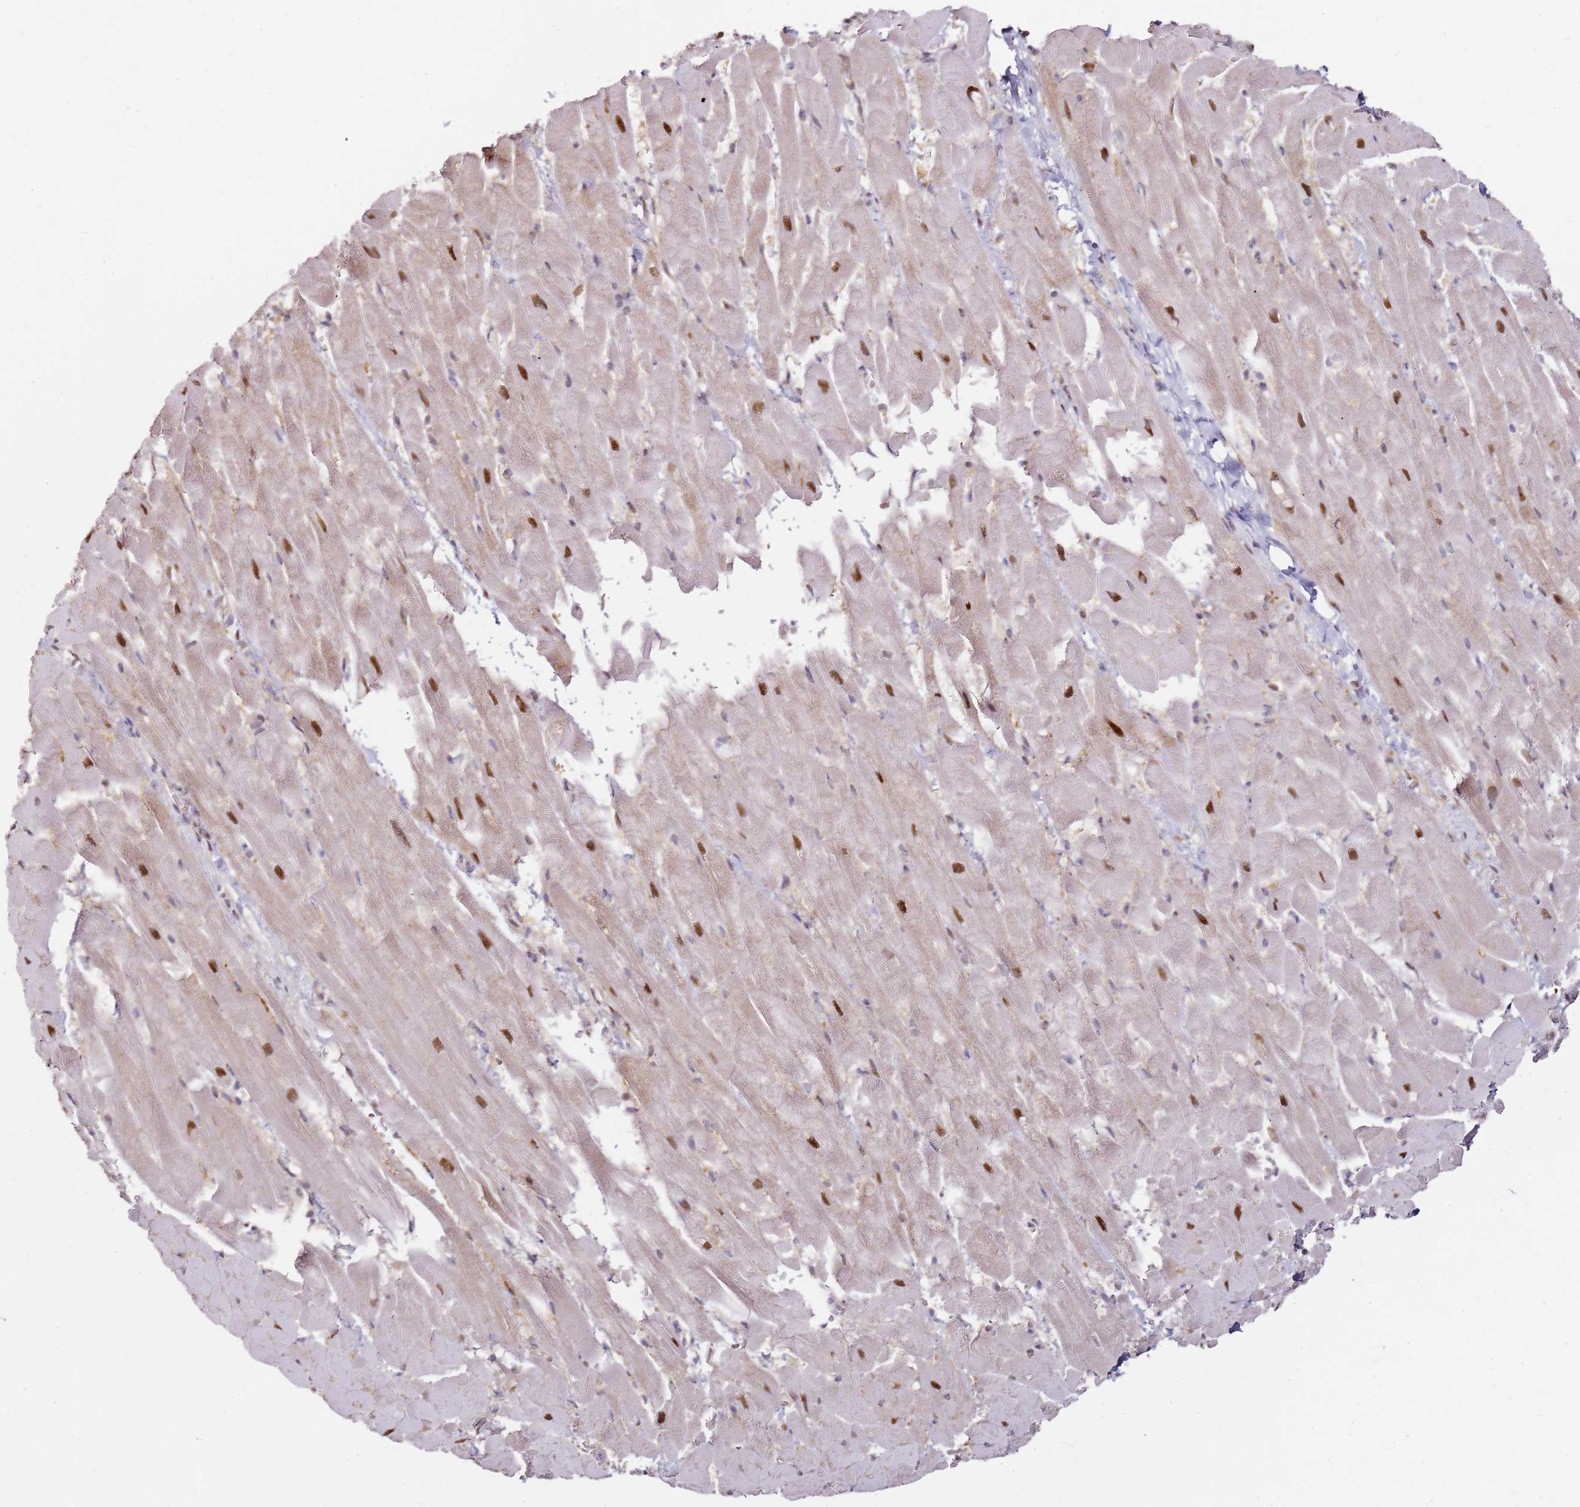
{"staining": {"intensity": "moderate", "quantity": "25%-75%", "location": "nuclear"}, "tissue": "heart muscle", "cell_type": "Cardiomyocytes", "image_type": "normal", "snomed": [{"axis": "morphology", "description": "Normal tissue, NOS"}, {"axis": "topography", "description": "Heart"}], "caption": "Immunohistochemistry histopathology image of unremarkable heart muscle: heart muscle stained using immunohistochemistry (IHC) exhibits medium levels of moderate protein expression localized specifically in the nuclear of cardiomyocytes, appearing as a nuclear brown color.", "gene": "PSMD4", "patient": {"sex": "male", "age": 37}}